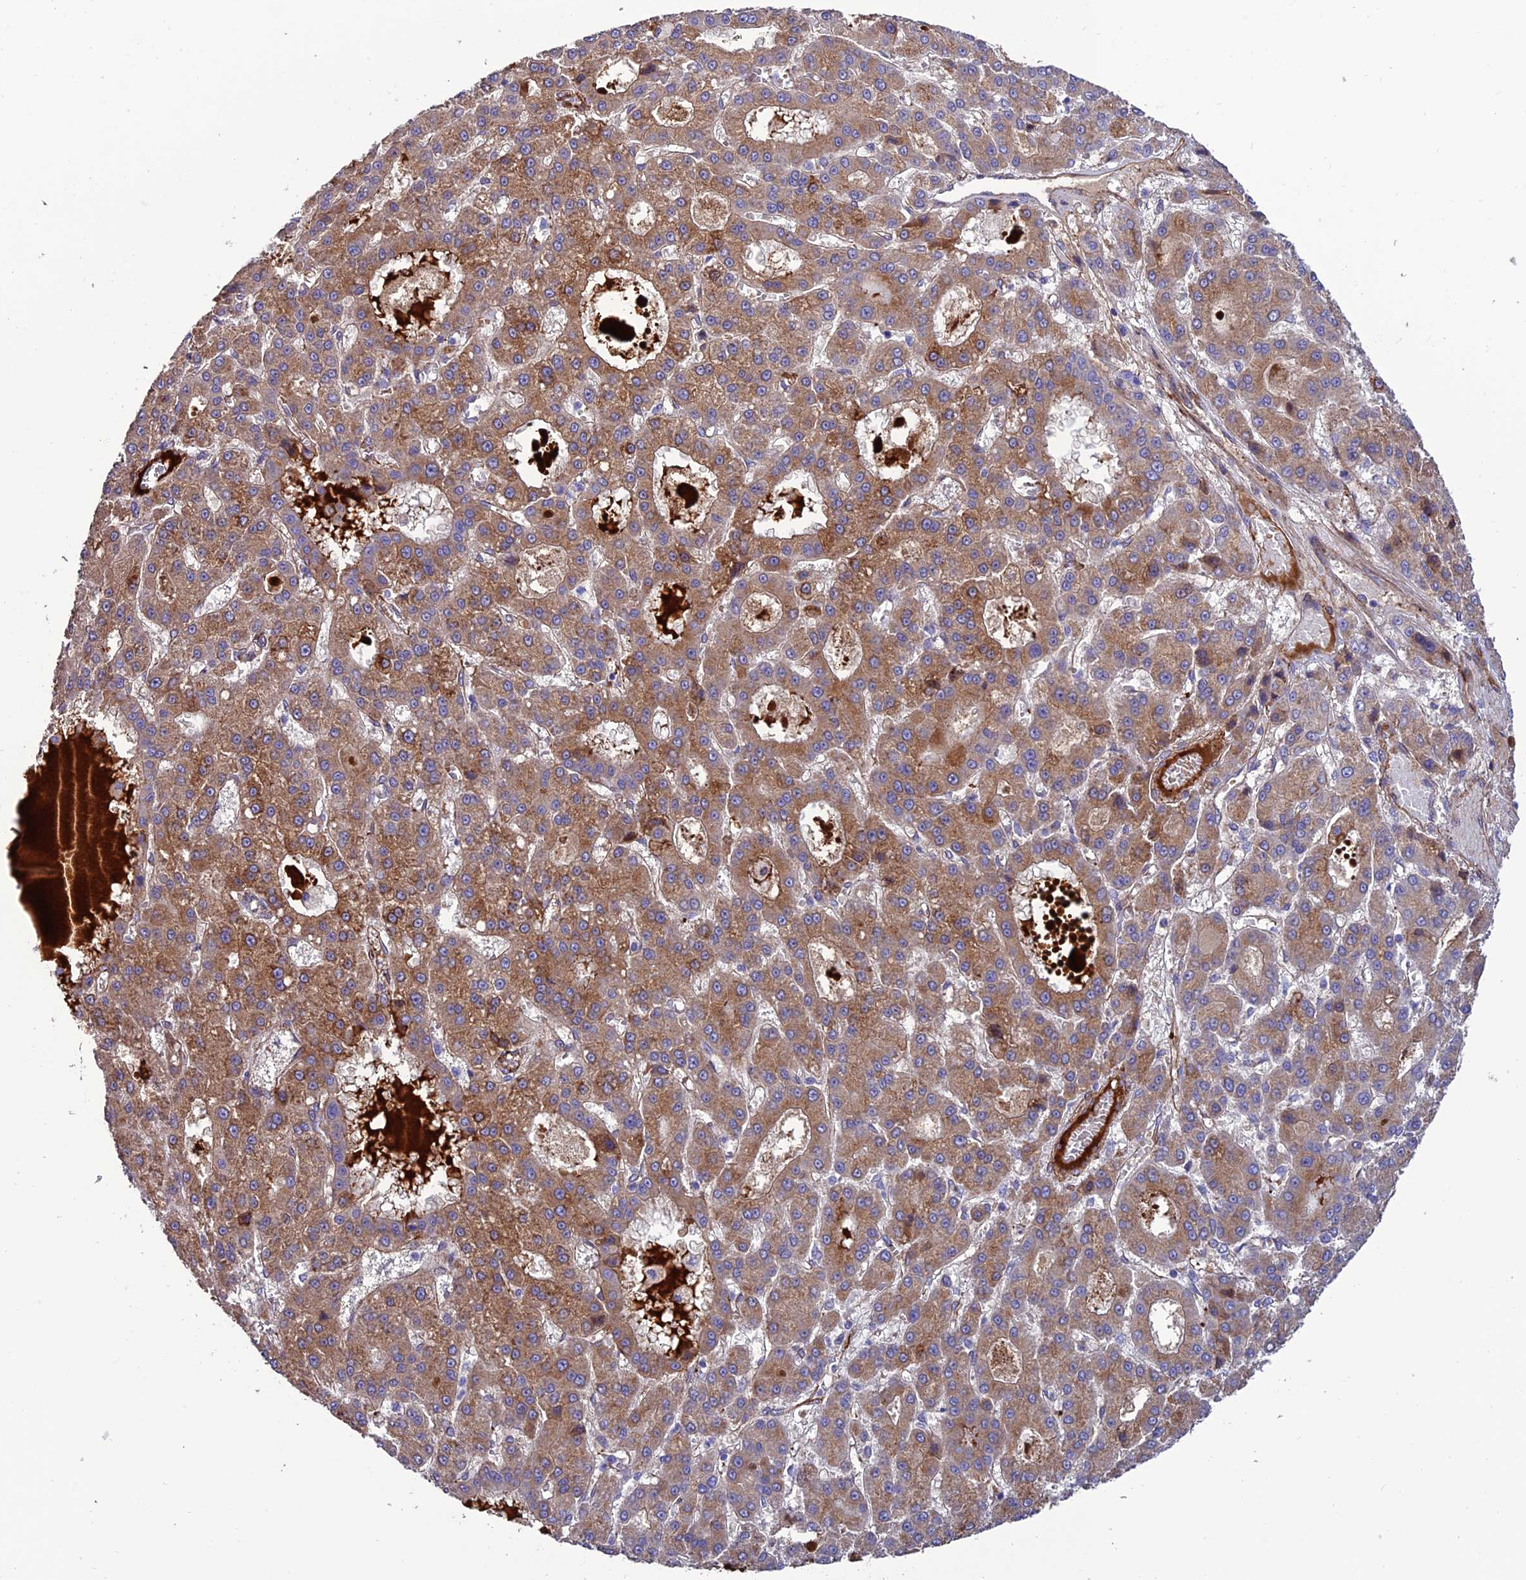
{"staining": {"intensity": "moderate", "quantity": ">75%", "location": "cytoplasmic/membranous"}, "tissue": "liver cancer", "cell_type": "Tumor cells", "image_type": "cancer", "snomed": [{"axis": "morphology", "description": "Carcinoma, Hepatocellular, NOS"}, {"axis": "topography", "description": "Liver"}], "caption": "Liver hepatocellular carcinoma stained with a protein marker exhibits moderate staining in tumor cells.", "gene": "REX1BD", "patient": {"sex": "male", "age": 70}}